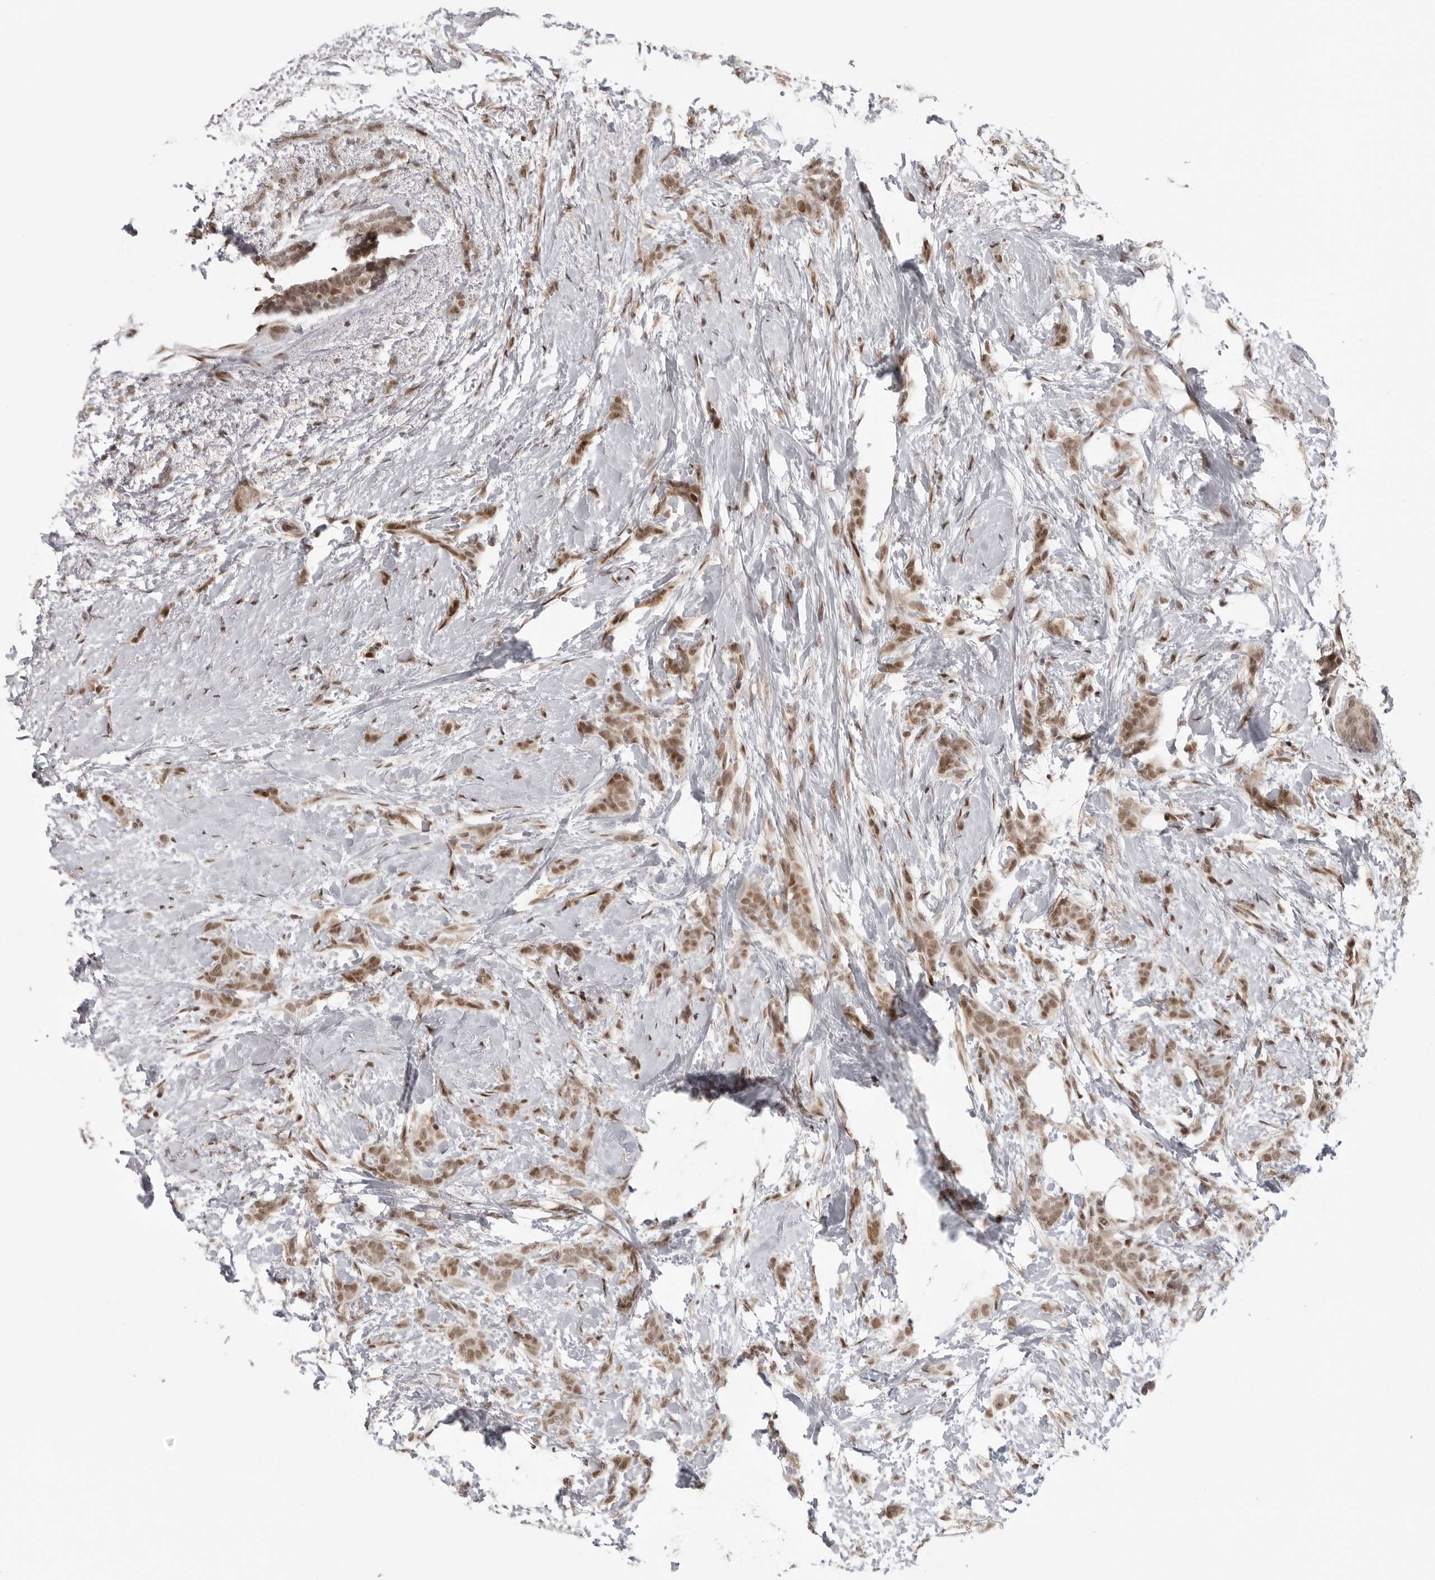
{"staining": {"intensity": "moderate", "quantity": ">75%", "location": "nuclear"}, "tissue": "breast cancer", "cell_type": "Tumor cells", "image_type": "cancer", "snomed": [{"axis": "morphology", "description": "Lobular carcinoma, in situ"}, {"axis": "morphology", "description": "Lobular carcinoma"}, {"axis": "topography", "description": "Breast"}], "caption": "Human breast lobular carcinoma stained with a brown dye shows moderate nuclear positive expression in approximately >75% of tumor cells.", "gene": "PRDM10", "patient": {"sex": "female", "age": 41}}